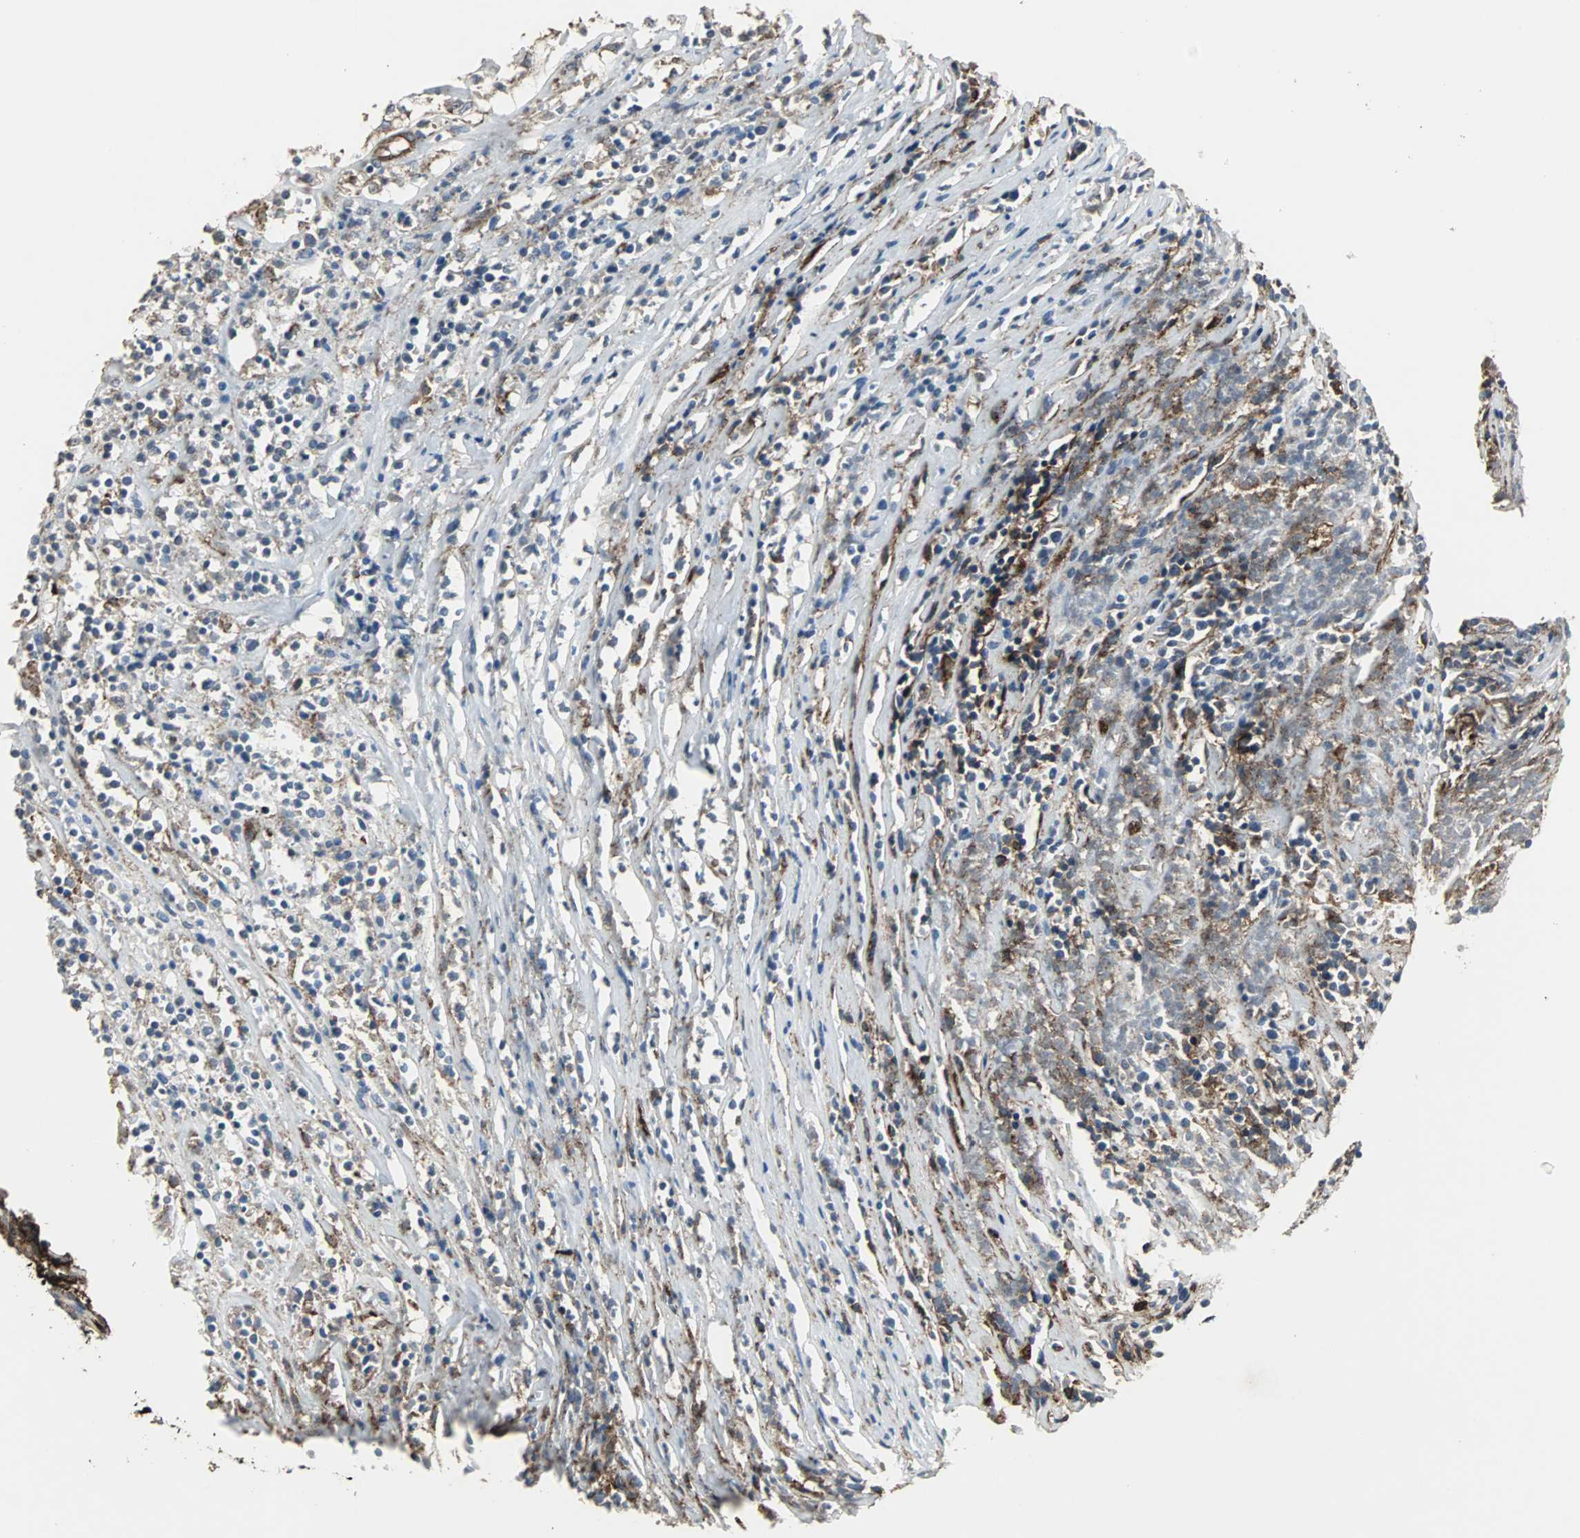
{"staining": {"intensity": "weak", "quantity": "25%-75%", "location": "cytoplasmic/membranous"}, "tissue": "lymphoma", "cell_type": "Tumor cells", "image_type": "cancer", "snomed": [{"axis": "morphology", "description": "Malignant lymphoma, non-Hodgkin's type, High grade"}, {"axis": "topography", "description": "Lymph node"}], "caption": "This is a micrograph of immunohistochemistry staining of high-grade malignant lymphoma, non-Hodgkin's type, which shows weak positivity in the cytoplasmic/membranous of tumor cells.", "gene": "F11R", "patient": {"sex": "female", "age": 73}}